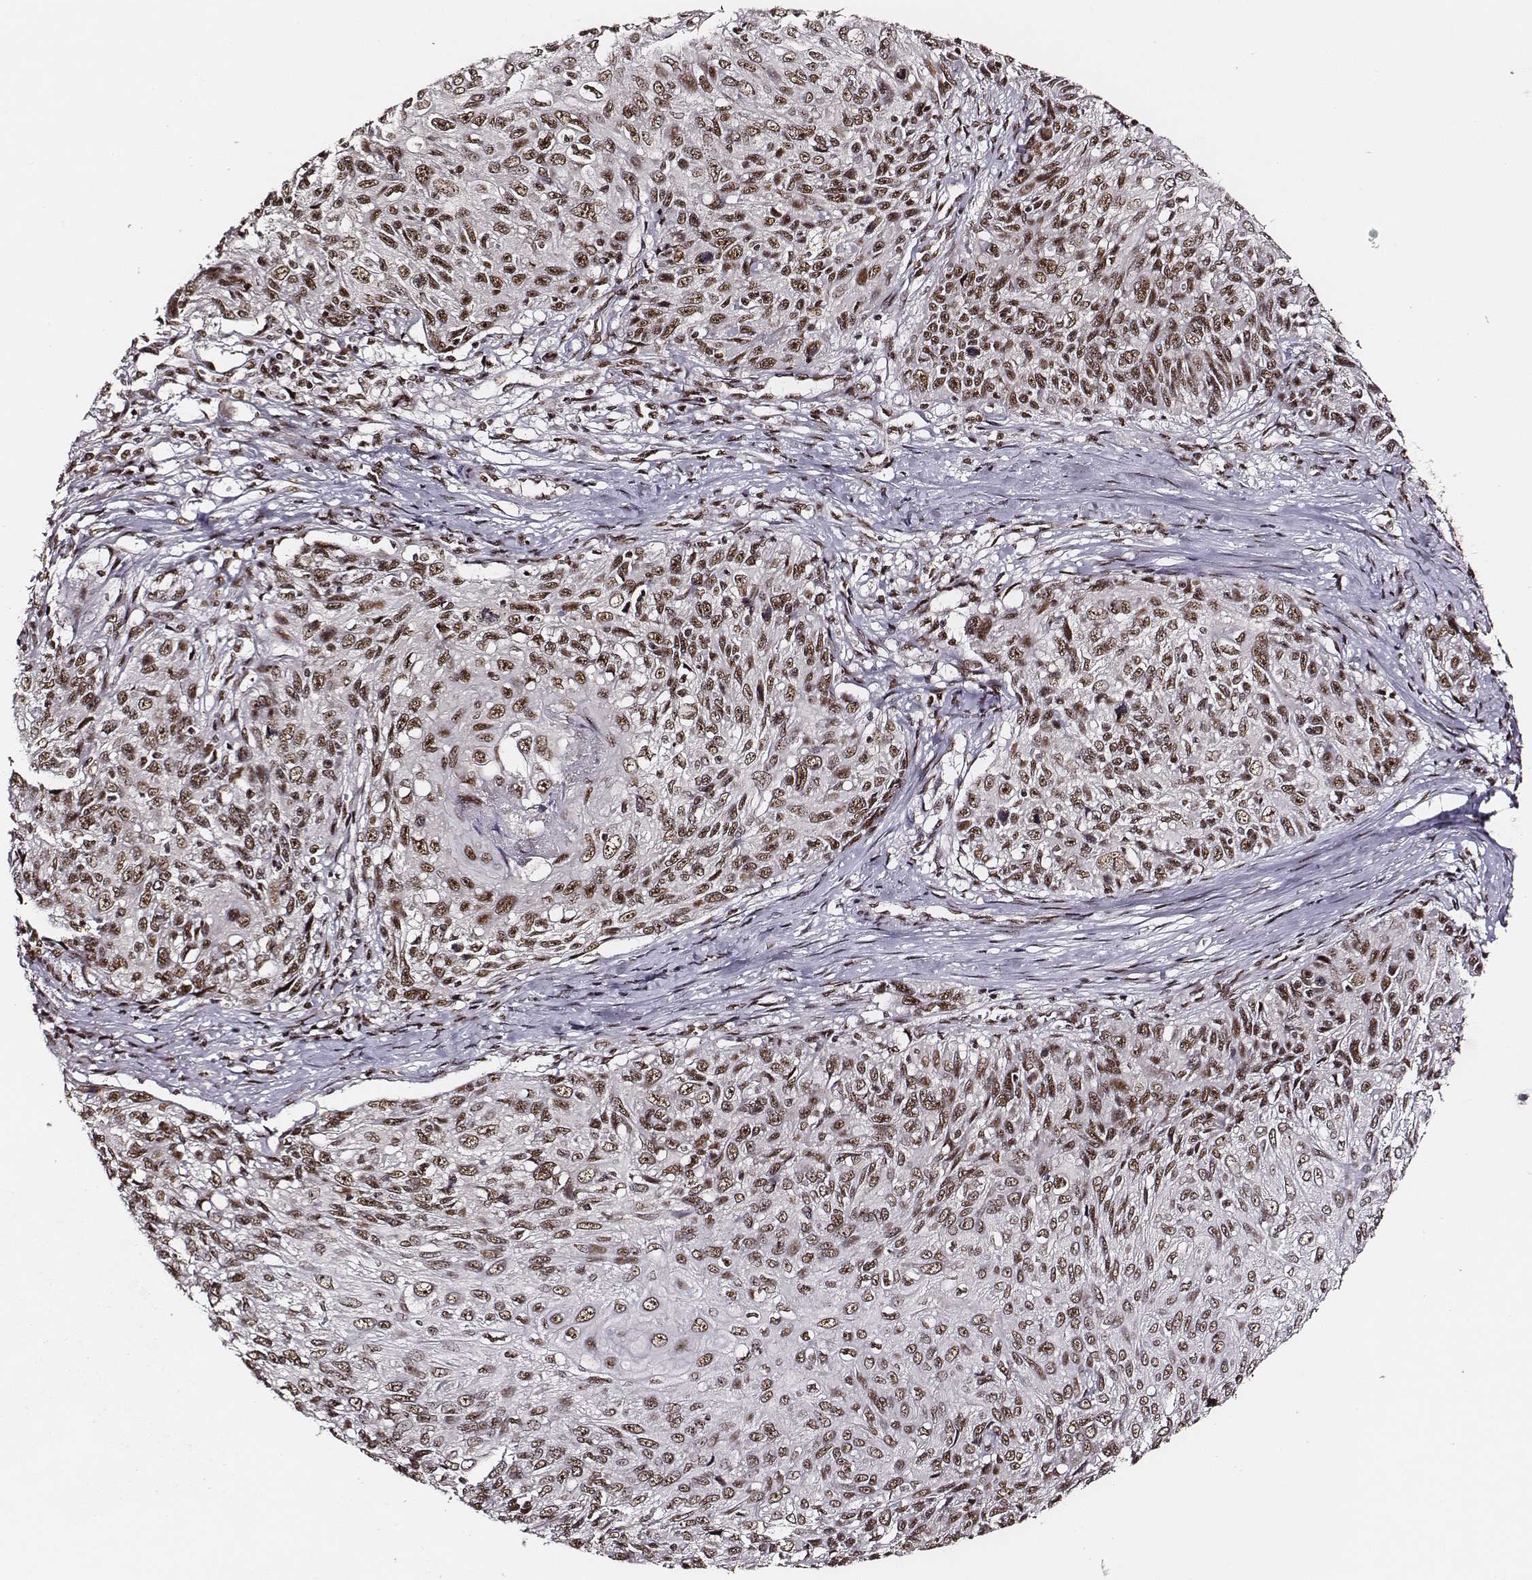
{"staining": {"intensity": "moderate", "quantity": ">75%", "location": "nuclear"}, "tissue": "skin cancer", "cell_type": "Tumor cells", "image_type": "cancer", "snomed": [{"axis": "morphology", "description": "Squamous cell carcinoma, NOS"}, {"axis": "topography", "description": "Skin"}], "caption": "Immunohistochemistry histopathology image of neoplastic tissue: squamous cell carcinoma (skin) stained using immunohistochemistry exhibits medium levels of moderate protein expression localized specifically in the nuclear of tumor cells, appearing as a nuclear brown color.", "gene": "PPARA", "patient": {"sex": "male", "age": 92}}